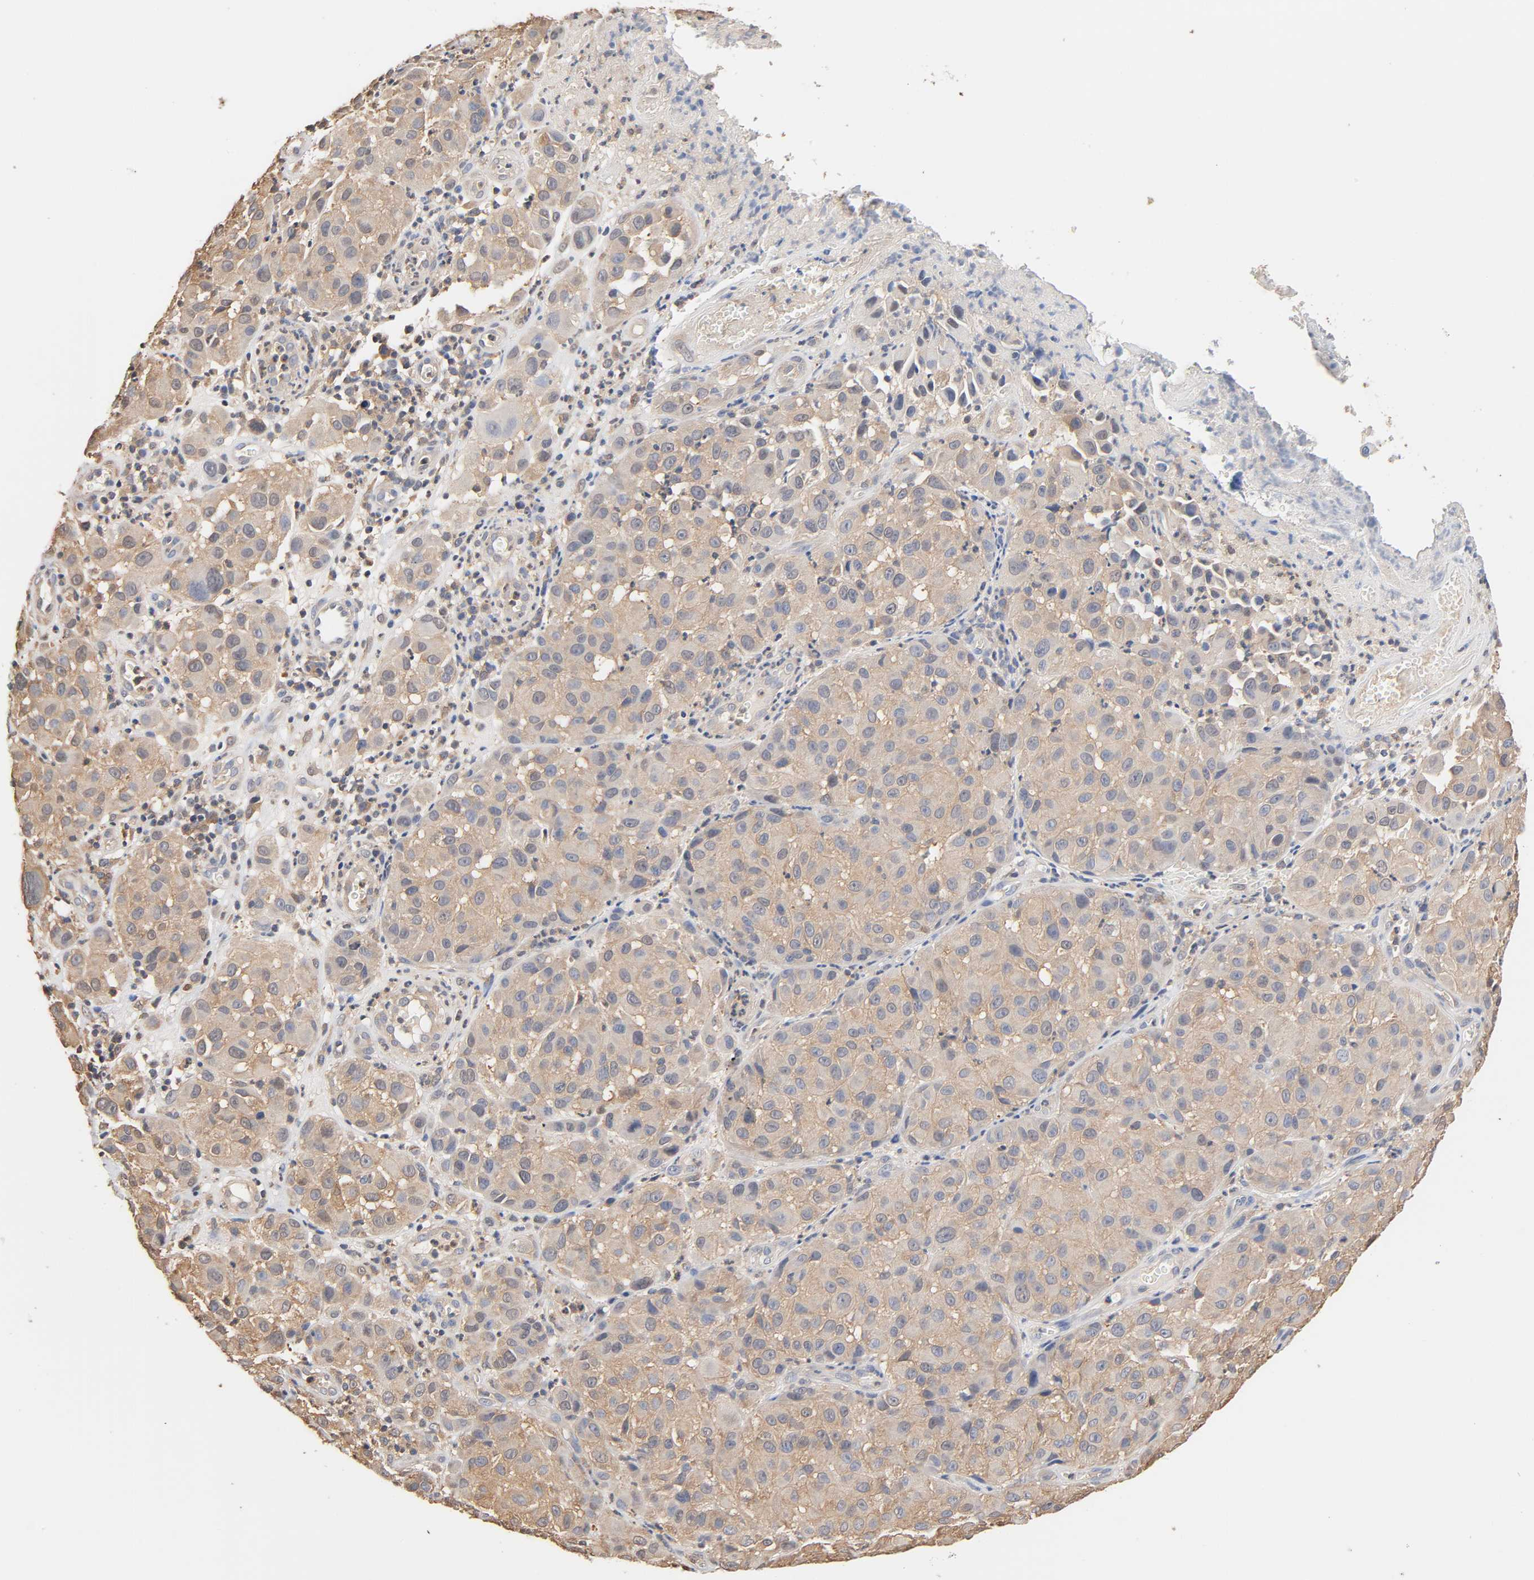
{"staining": {"intensity": "weak", "quantity": ">75%", "location": "cytoplasmic/membranous"}, "tissue": "melanoma", "cell_type": "Tumor cells", "image_type": "cancer", "snomed": [{"axis": "morphology", "description": "Malignant melanoma, NOS"}, {"axis": "topography", "description": "Skin"}], "caption": "Melanoma stained with a brown dye demonstrates weak cytoplasmic/membranous positive positivity in about >75% of tumor cells.", "gene": "ALDOA", "patient": {"sex": "female", "age": 21}}